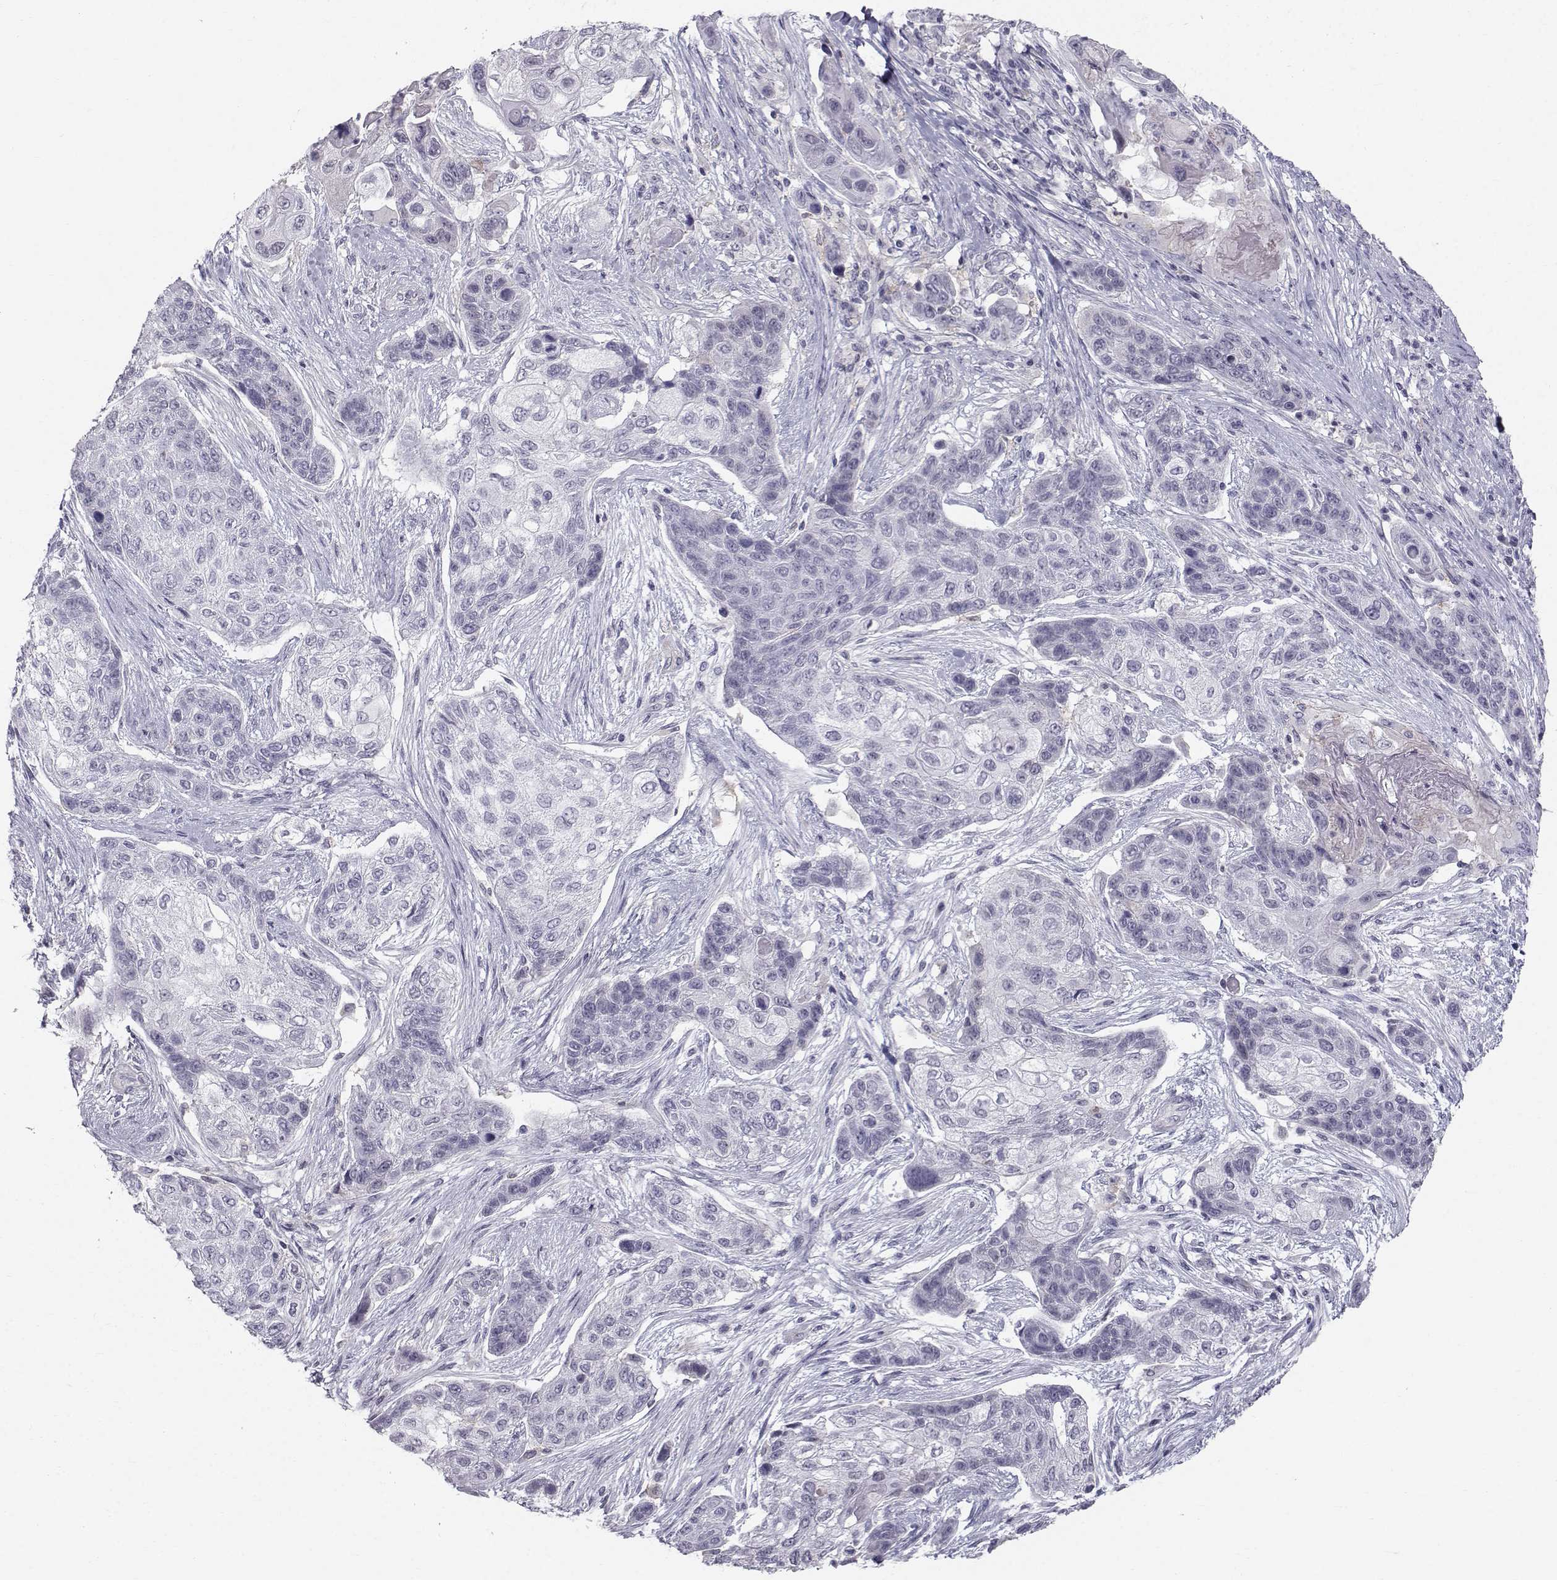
{"staining": {"intensity": "negative", "quantity": "none", "location": "none"}, "tissue": "lung cancer", "cell_type": "Tumor cells", "image_type": "cancer", "snomed": [{"axis": "morphology", "description": "Squamous cell carcinoma, NOS"}, {"axis": "topography", "description": "Lung"}], "caption": "This is an immunohistochemistry histopathology image of squamous cell carcinoma (lung). There is no positivity in tumor cells.", "gene": "SPDYE4", "patient": {"sex": "male", "age": 69}}